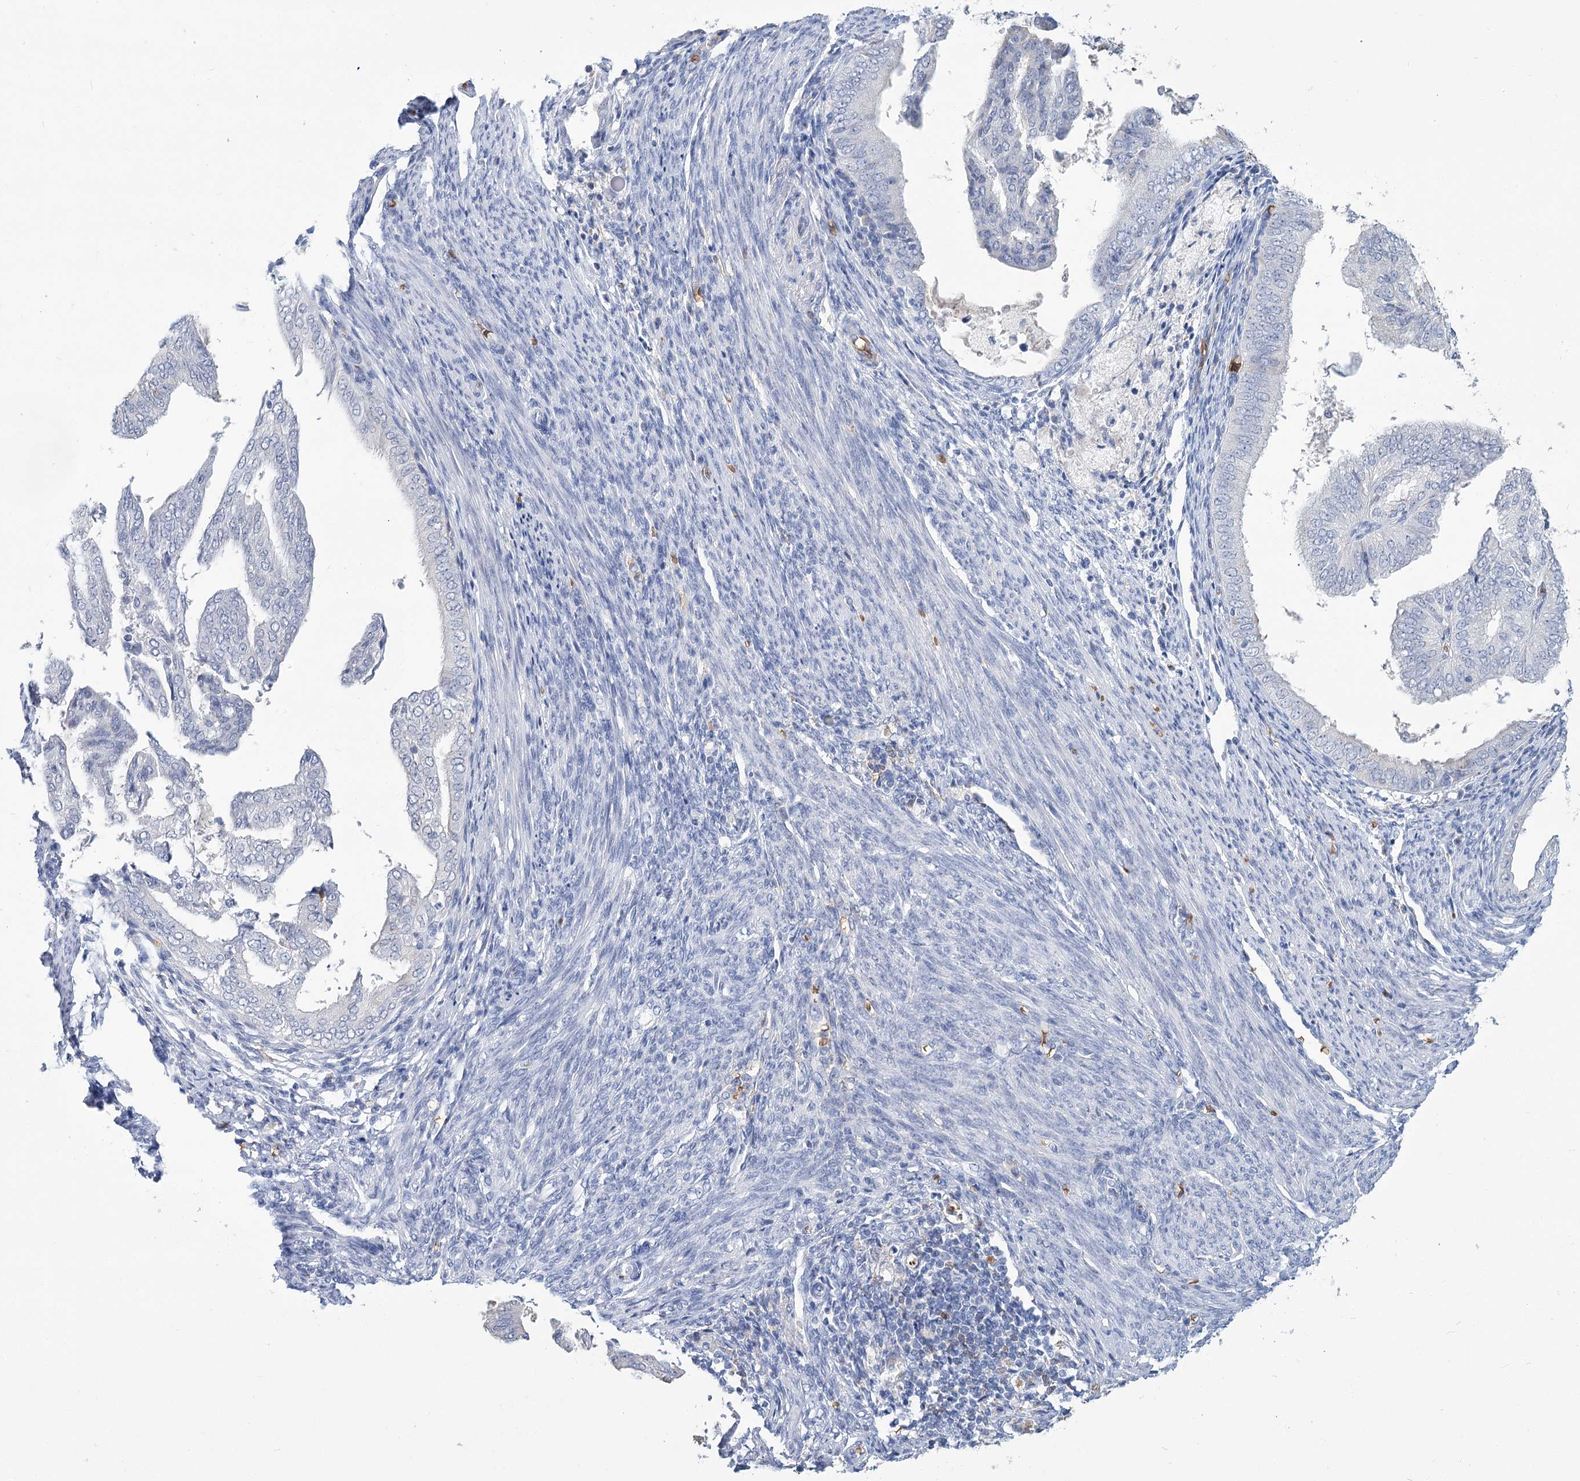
{"staining": {"intensity": "negative", "quantity": "none", "location": "none"}, "tissue": "endometrial cancer", "cell_type": "Tumor cells", "image_type": "cancer", "snomed": [{"axis": "morphology", "description": "Adenocarcinoma, NOS"}, {"axis": "topography", "description": "Endometrium"}], "caption": "Tumor cells show no significant protein staining in endometrial cancer.", "gene": "HBA1", "patient": {"sex": "female", "age": 58}}